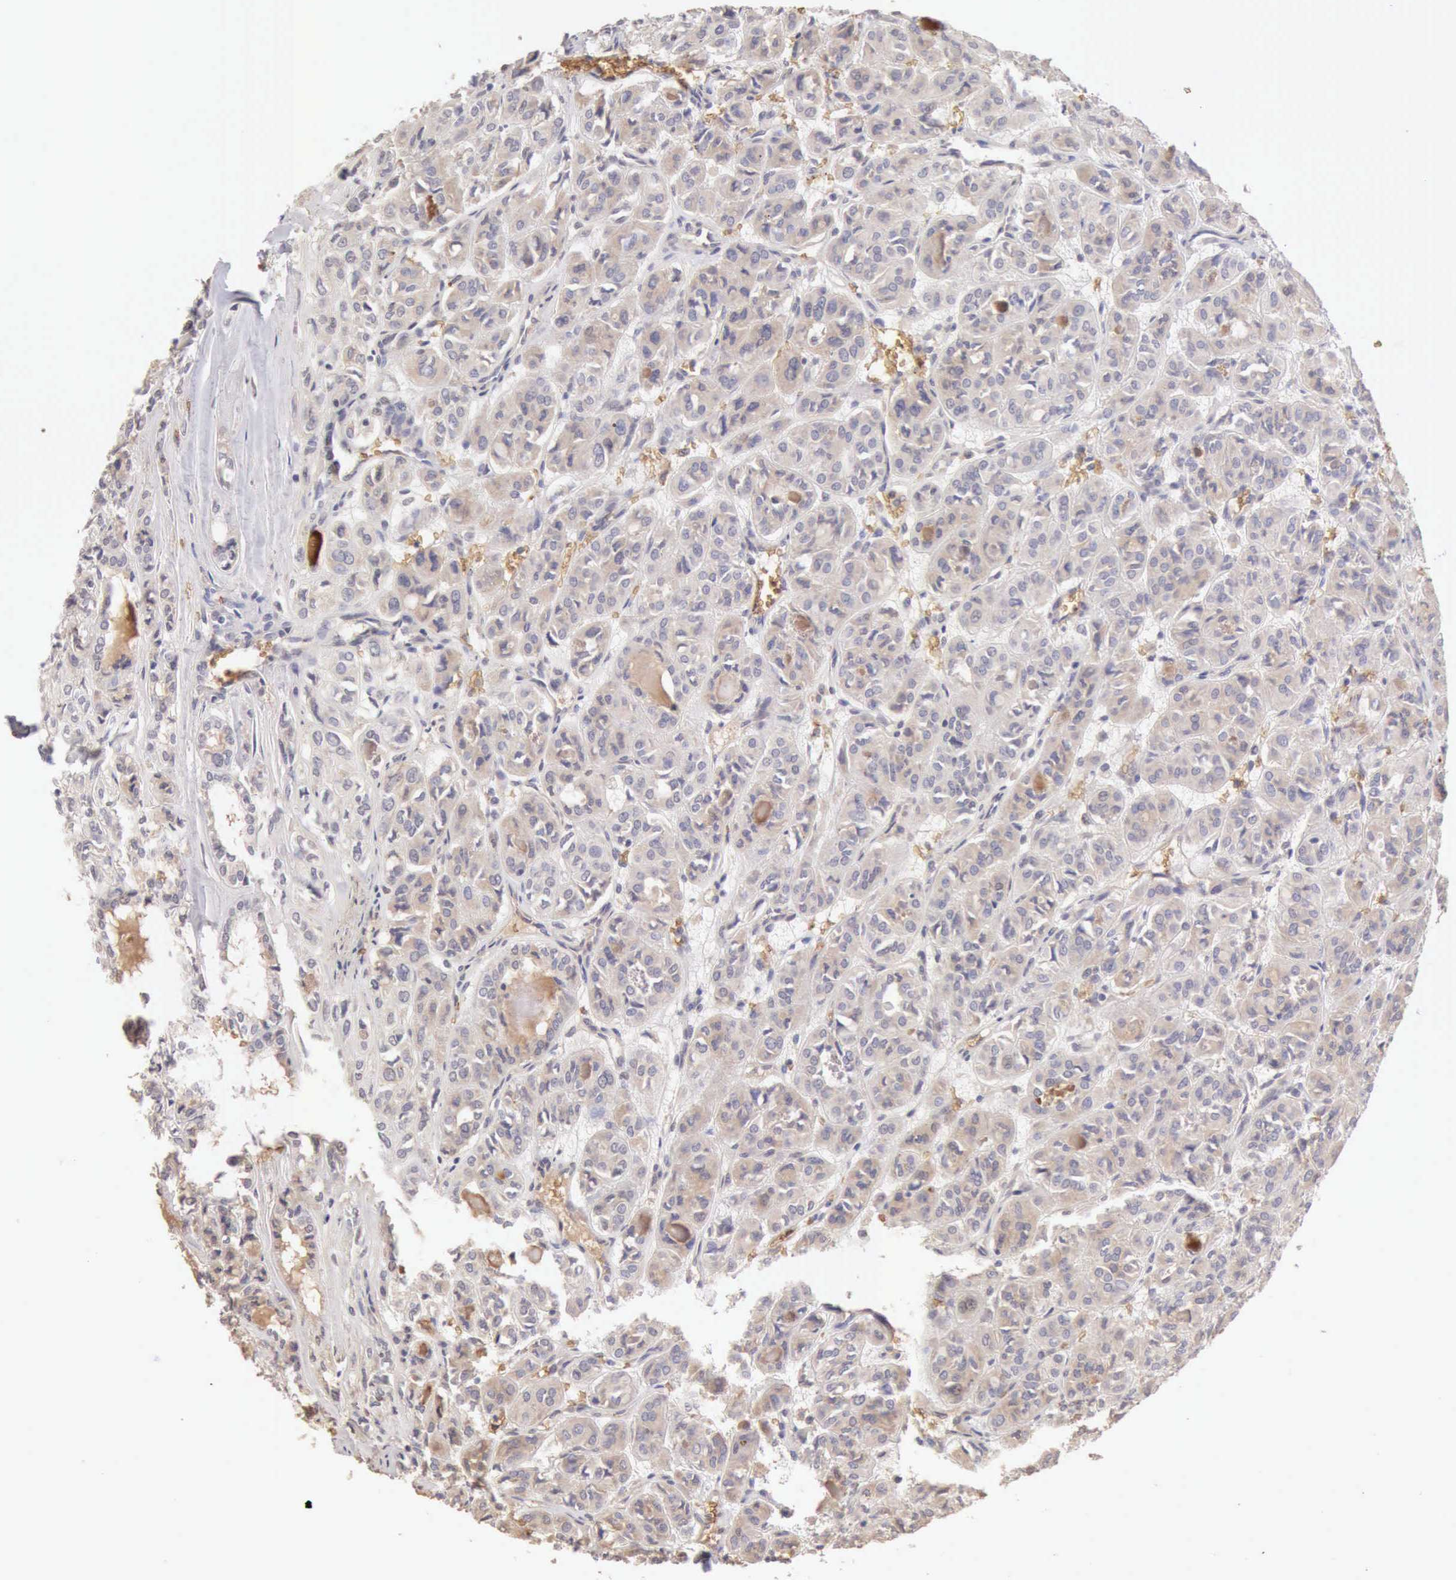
{"staining": {"intensity": "weak", "quantity": ">75%", "location": "cytoplasmic/membranous"}, "tissue": "thyroid cancer", "cell_type": "Tumor cells", "image_type": "cancer", "snomed": [{"axis": "morphology", "description": "Follicular adenoma carcinoma, NOS"}, {"axis": "topography", "description": "Thyroid gland"}], "caption": "IHC of human thyroid cancer shows low levels of weak cytoplasmic/membranous staining in approximately >75% of tumor cells.", "gene": "CFI", "patient": {"sex": "female", "age": 71}}